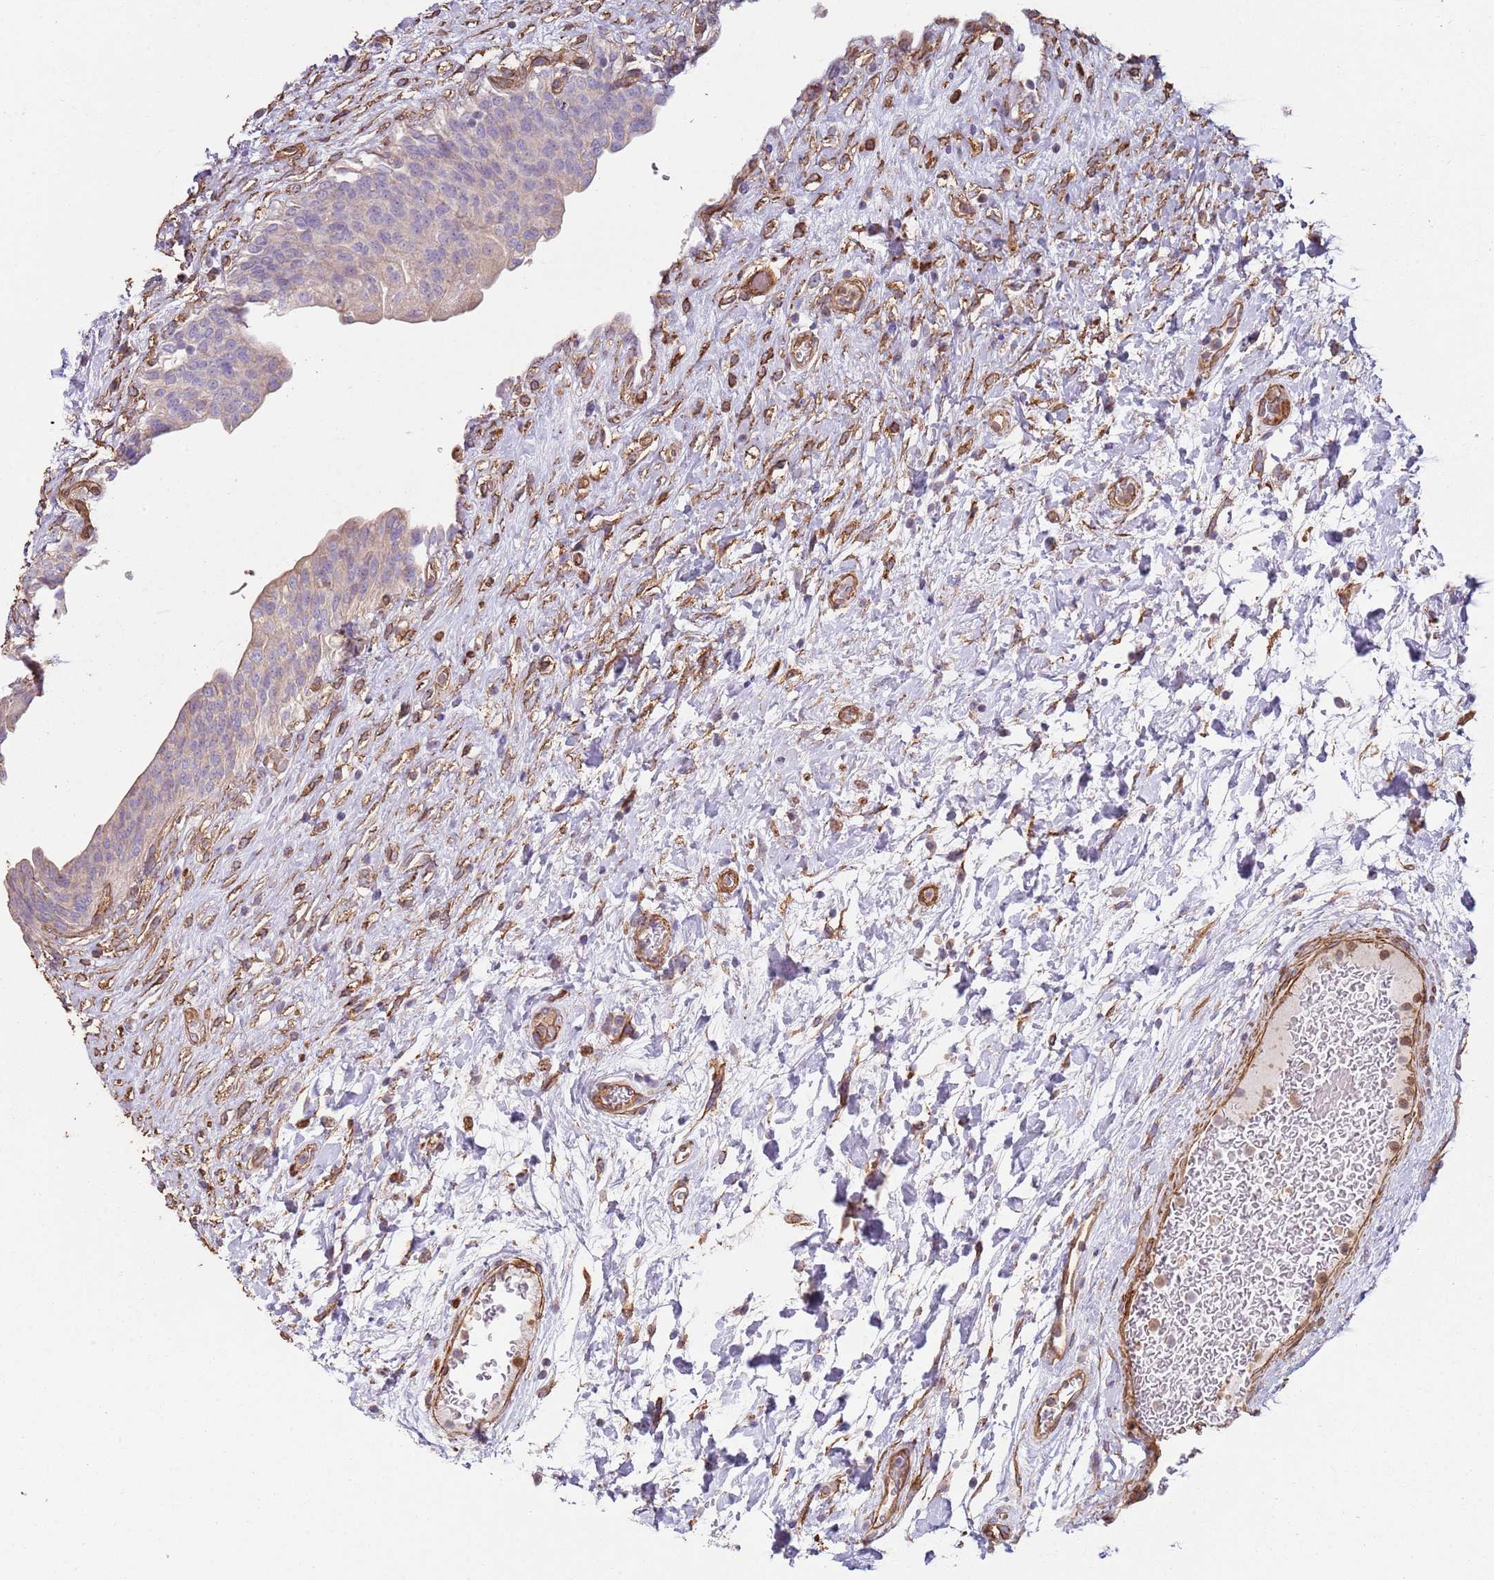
{"staining": {"intensity": "weak", "quantity": "<25%", "location": "cytoplasmic/membranous"}, "tissue": "urinary bladder", "cell_type": "Urothelial cells", "image_type": "normal", "snomed": [{"axis": "morphology", "description": "Normal tissue, NOS"}, {"axis": "topography", "description": "Urinary bladder"}], "caption": "Immunohistochemistry of unremarkable human urinary bladder displays no expression in urothelial cells.", "gene": "PHLPP2", "patient": {"sex": "male", "age": 74}}